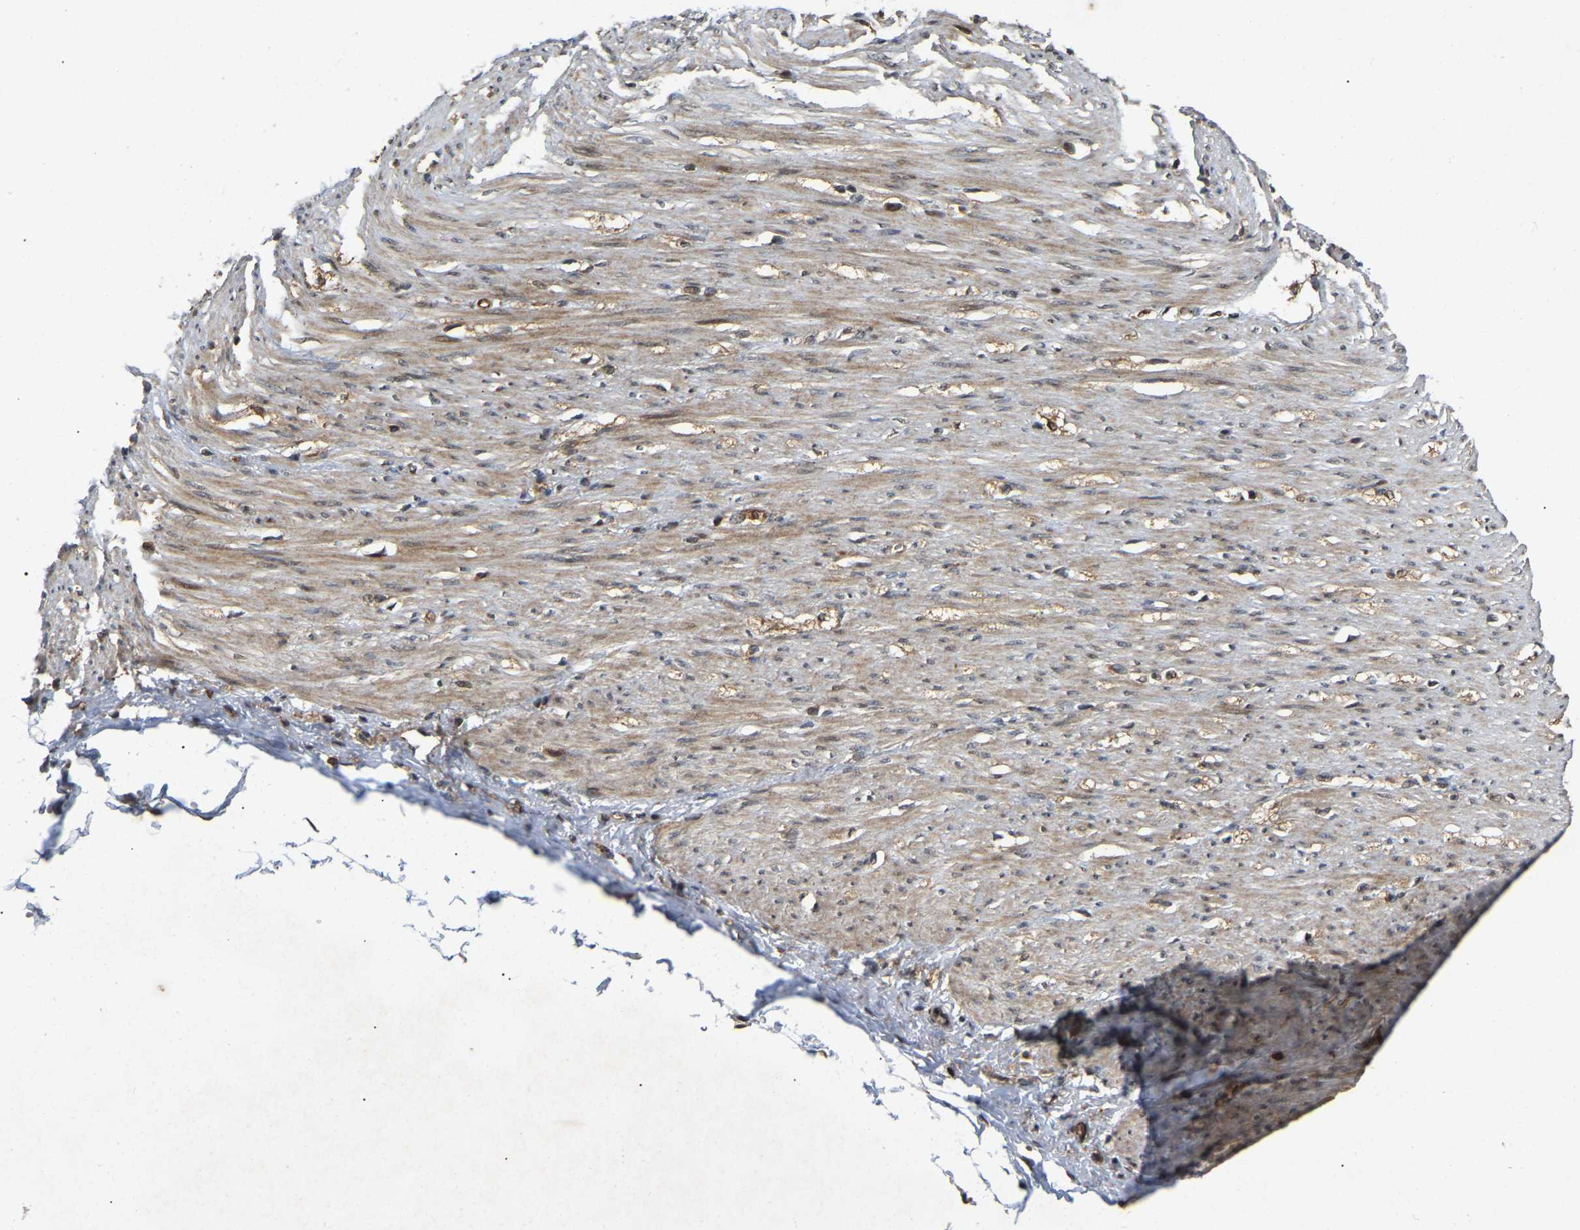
{"staining": {"intensity": "strong", "quantity": ">75%", "location": "cytoplasmic/membranous"}, "tissue": "adipose tissue", "cell_type": "Adipocytes", "image_type": "normal", "snomed": [{"axis": "morphology", "description": "Normal tissue, NOS"}, {"axis": "morphology", "description": "Adenocarcinoma, NOS"}, {"axis": "topography", "description": "Colon"}, {"axis": "topography", "description": "Peripheral nerve tissue"}], "caption": "A brown stain labels strong cytoplasmic/membranous expression of a protein in adipocytes of normal human adipose tissue.", "gene": "KIAA1549", "patient": {"sex": "male", "age": 14}}